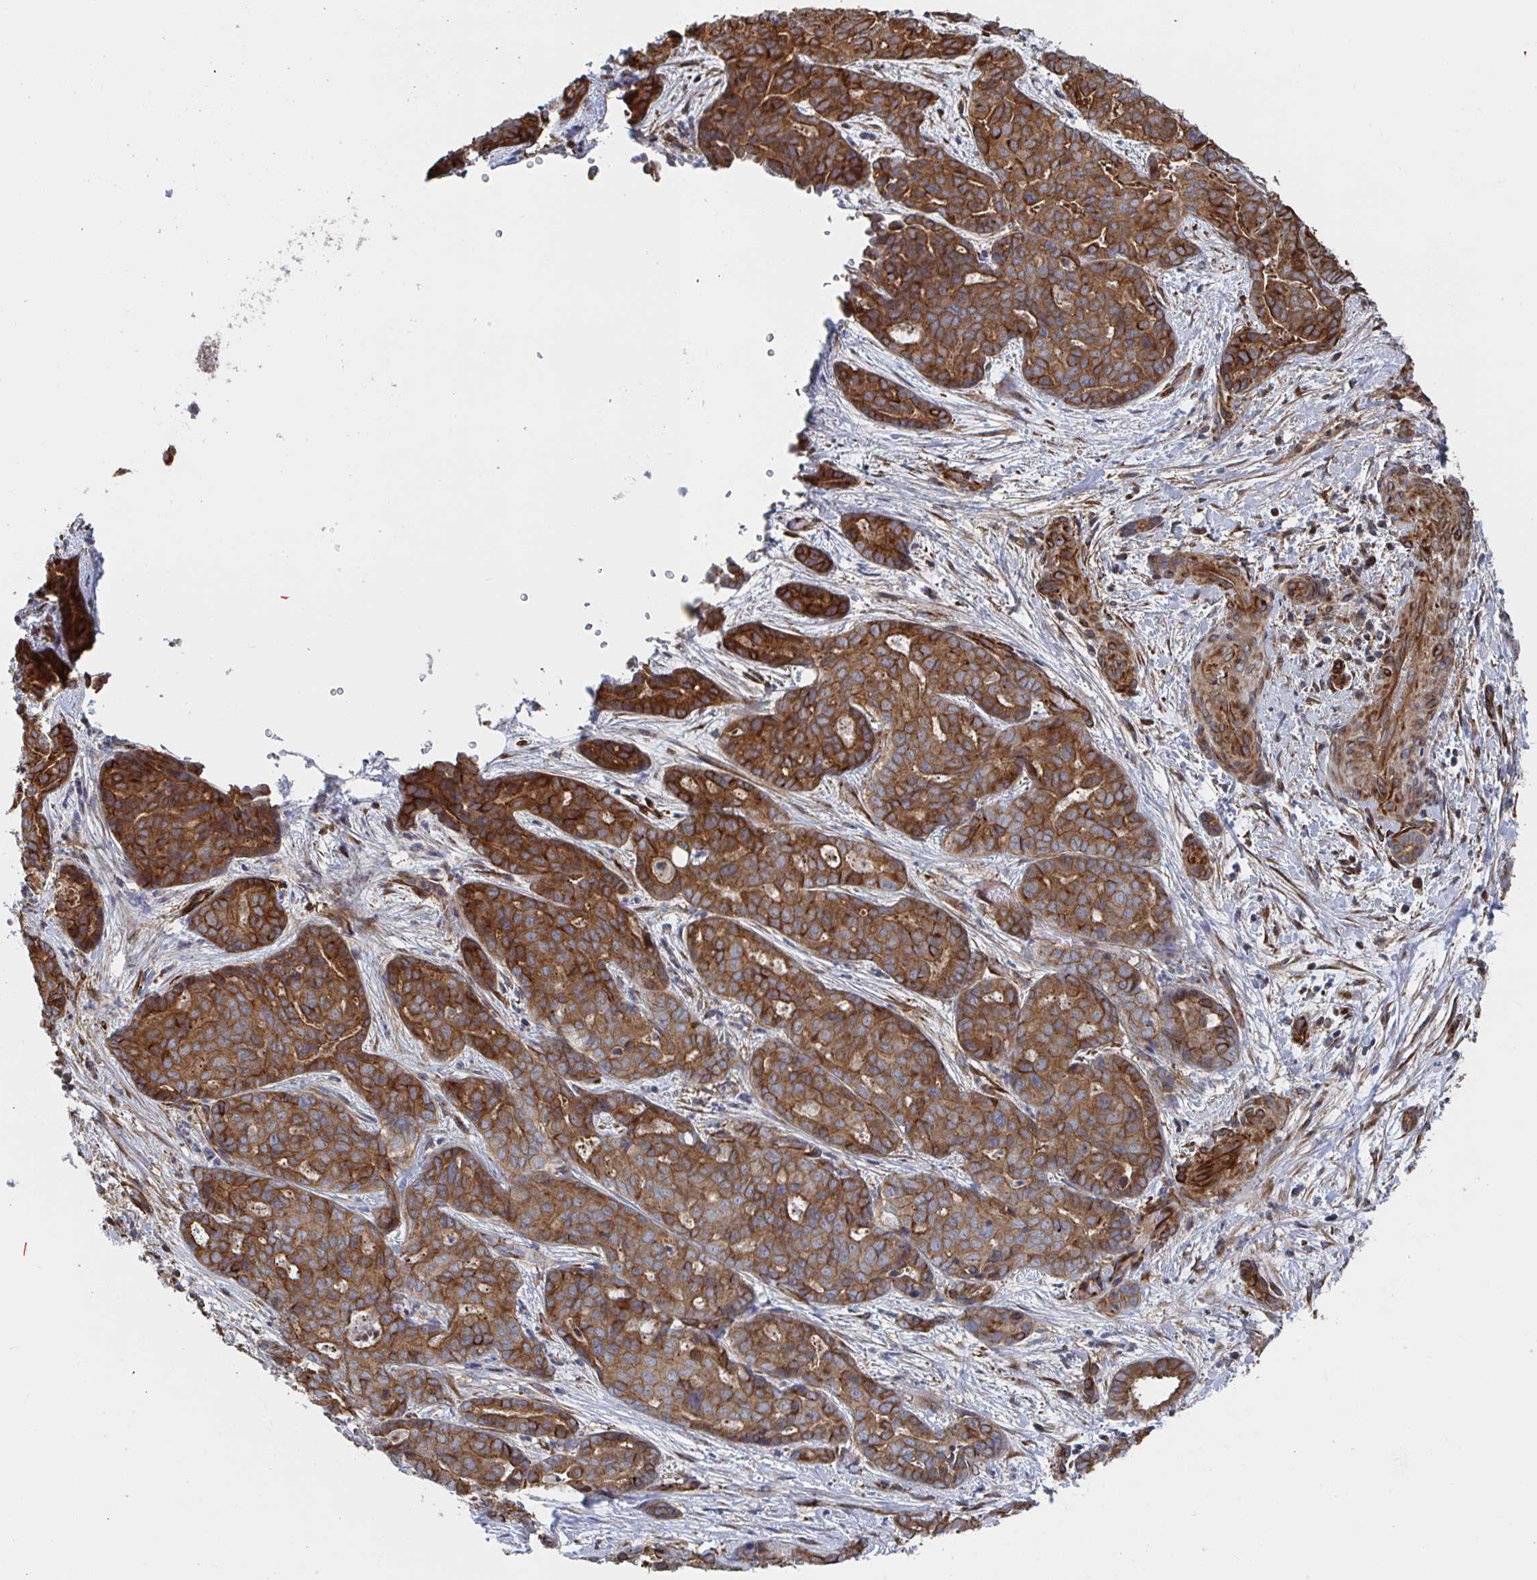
{"staining": {"intensity": "moderate", "quantity": ">75%", "location": "cytoplasmic/membranous"}, "tissue": "liver cancer", "cell_type": "Tumor cells", "image_type": "cancer", "snomed": [{"axis": "morphology", "description": "Cholangiocarcinoma"}, {"axis": "topography", "description": "Liver"}], "caption": "Immunohistochemical staining of liver cholangiocarcinoma exhibits moderate cytoplasmic/membranous protein positivity in approximately >75% of tumor cells. (Stains: DAB (3,3'-diaminobenzidine) in brown, nuclei in blue, Microscopy: brightfield microscopy at high magnification).", "gene": "DVL3", "patient": {"sex": "female", "age": 64}}